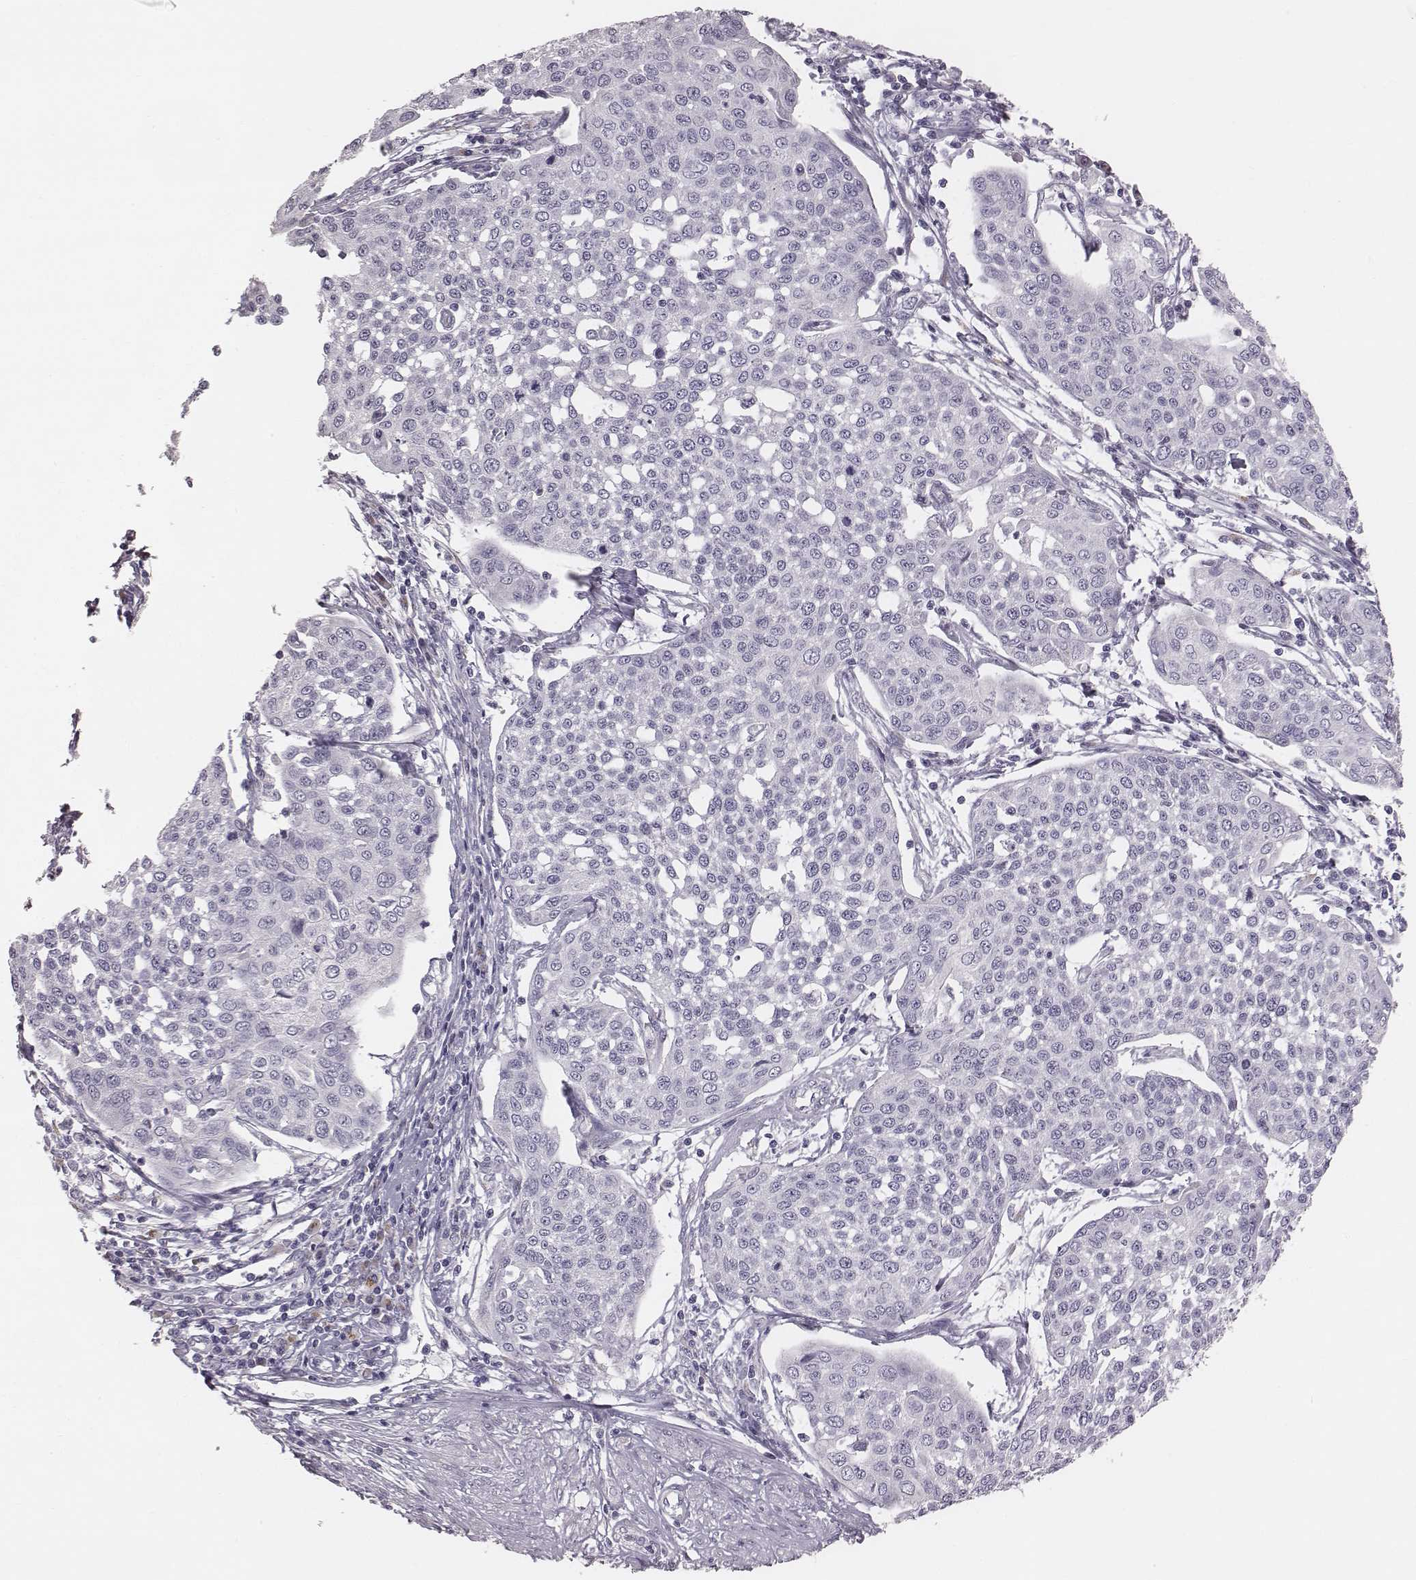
{"staining": {"intensity": "negative", "quantity": "none", "location": "none"}, "tissue": "cervical cancer", "cell_type": "Tumor cells", "image_type": "cancer", "snomed": [{"axis": "morphology", "description": "Squamous cell carcinoma, NOS"}, {"axis": "topography", "description": "Cervix"}], "caption": "Immunohistochemistry (IHC) image of cervical cancer stained for a protein (brown), which shows no positivity in tumor cells.", "gene": "C6orf58", "patient": {"sex": "female", "age": 34}}